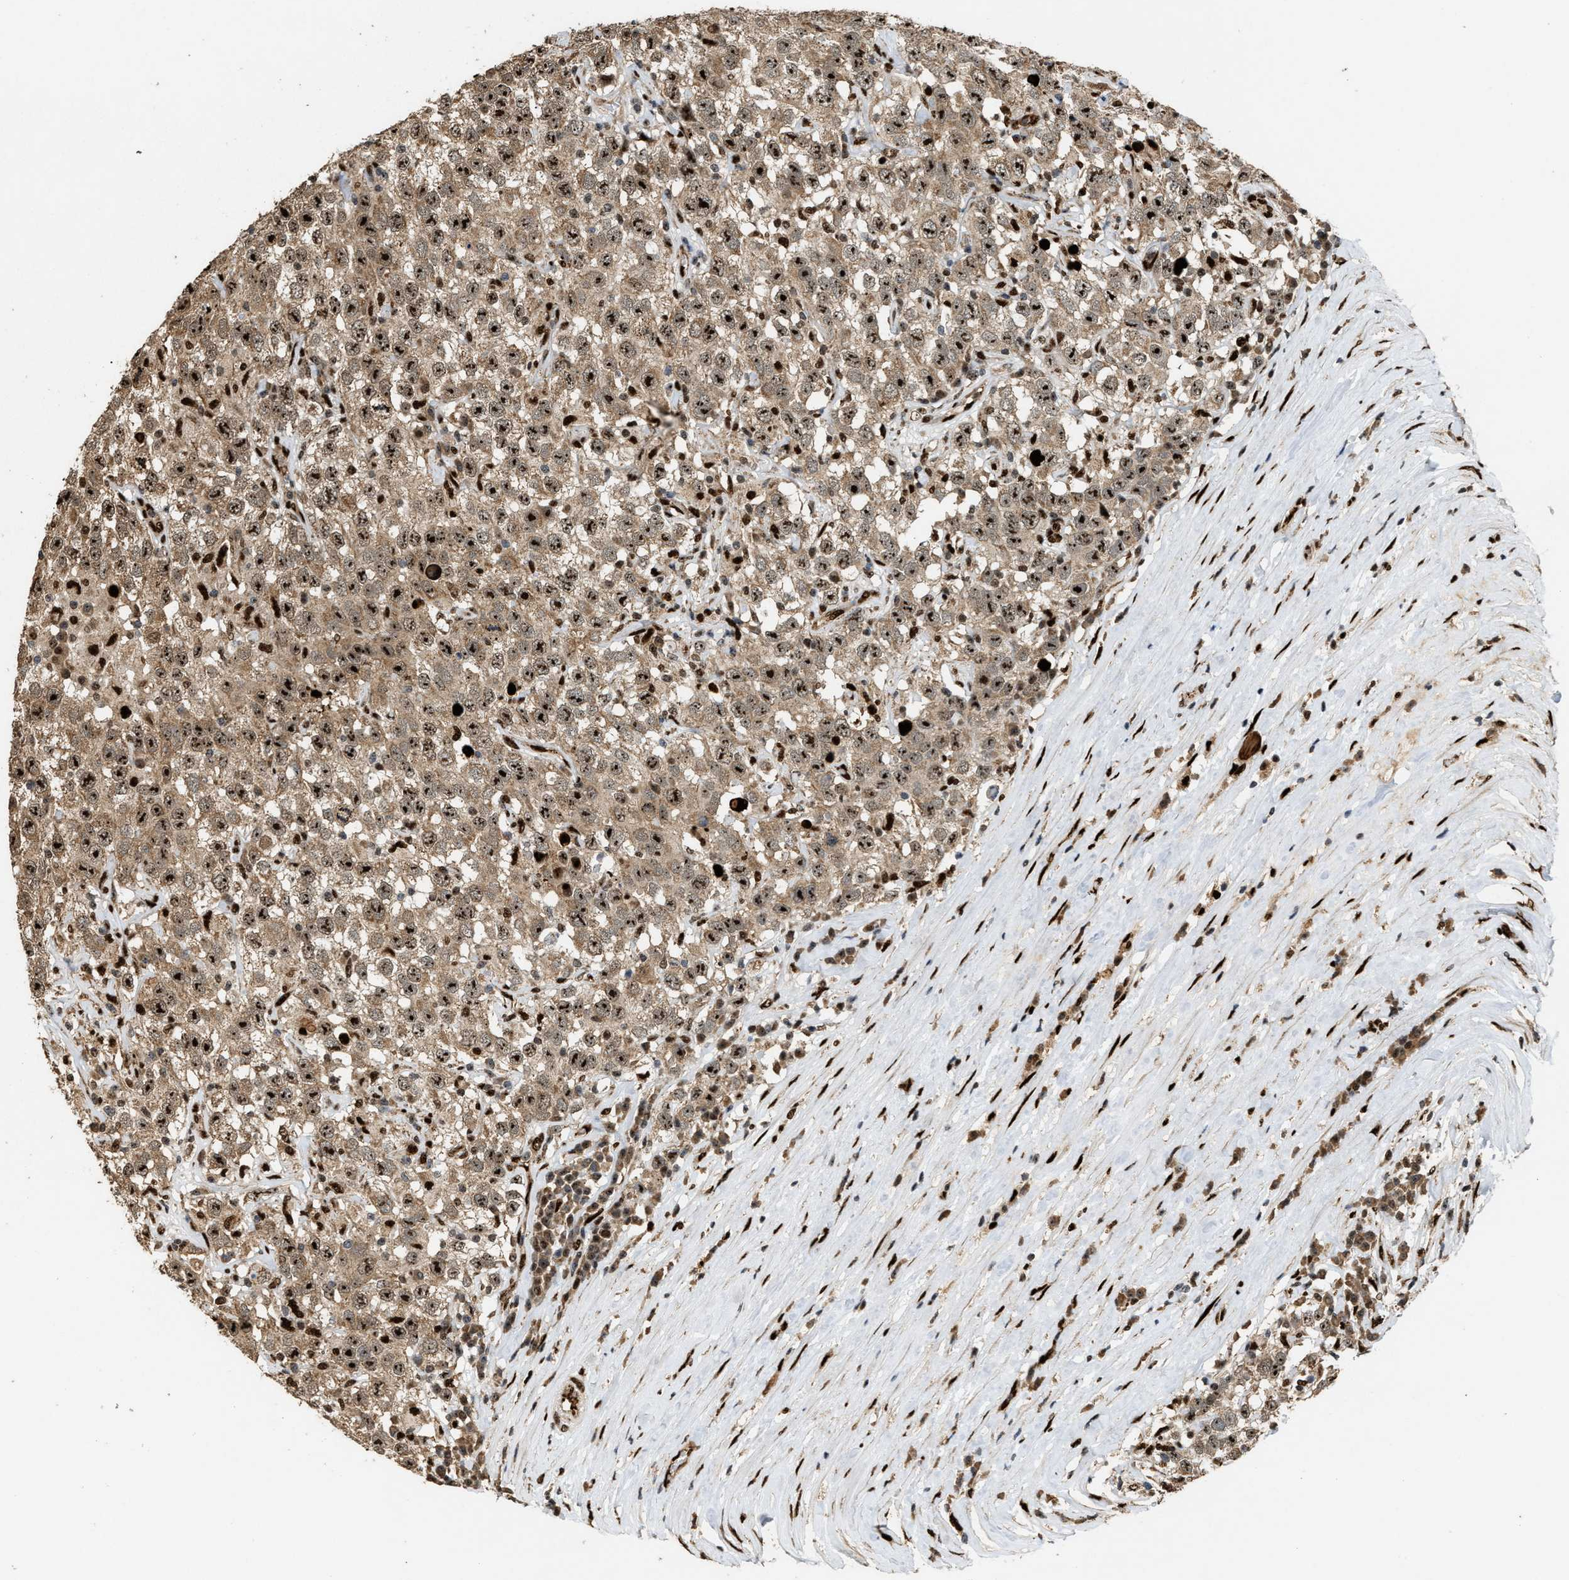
{"staining": {"intensity": "strong", "quantity": ">75%", "location": "cytoplasmic/membranous,nuclear"}, "tissue": "testis cancer", "cell_type": "Tumor cells", "image_type": "cancer", "snomed": [{"axis": "morphology", "description": "Seminoma, NOS"}, {"axis": "topography", "description": "Testis"}], "caption": "An immunohistochemistry image of neoplastic tissue is shown. Protein staining in brown shows strong cytoplasmic/membranous and nuclear positivity in testis seminoma within tumor cells.", "gene": "ZNF687", "patient": {"sex": "male", "age": 41}}